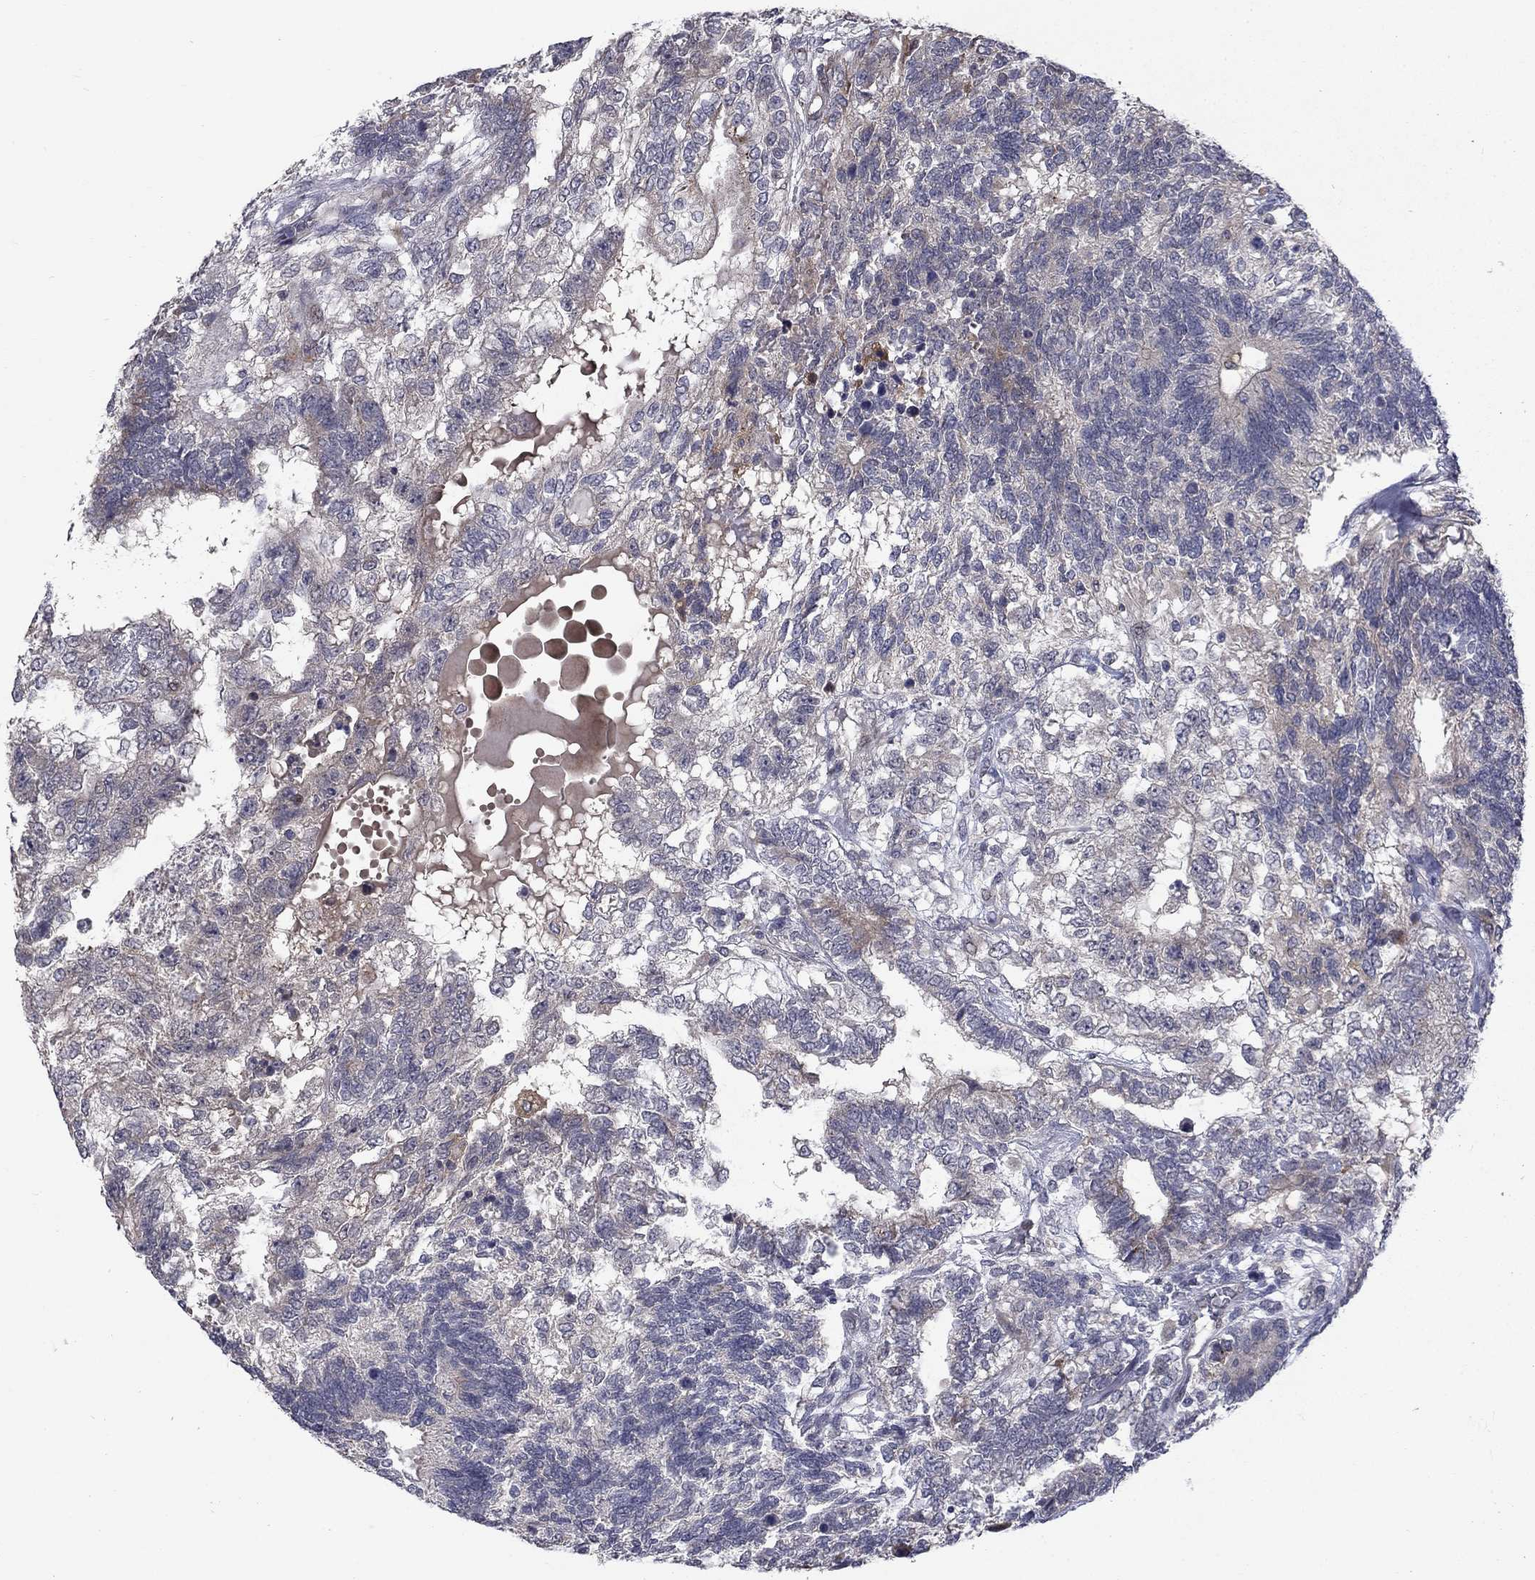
{"staining": {"intensity": "strong", "quantity": "<25%", "location": "cytoplasmic/membranous"}, "tissue": "testis cancer", "cell_type": "Tumor cells", "image_type": "cancer", "snomed": [{"axis": "morphology", "description": "Seminoma, NOS"}, {"axis": "morphology", "description": "Carcinoma, Embryonal, NOS"}, {"axis": "topography", "description": "Testis"}], "caption": "Testis seminoma stained with a brown dye reveals strong cytoplasmic/membranous positive staining in about <25% of tumor cells.", "gene": "FAM3B", "patient": {"sex": "male", "age": 41}}